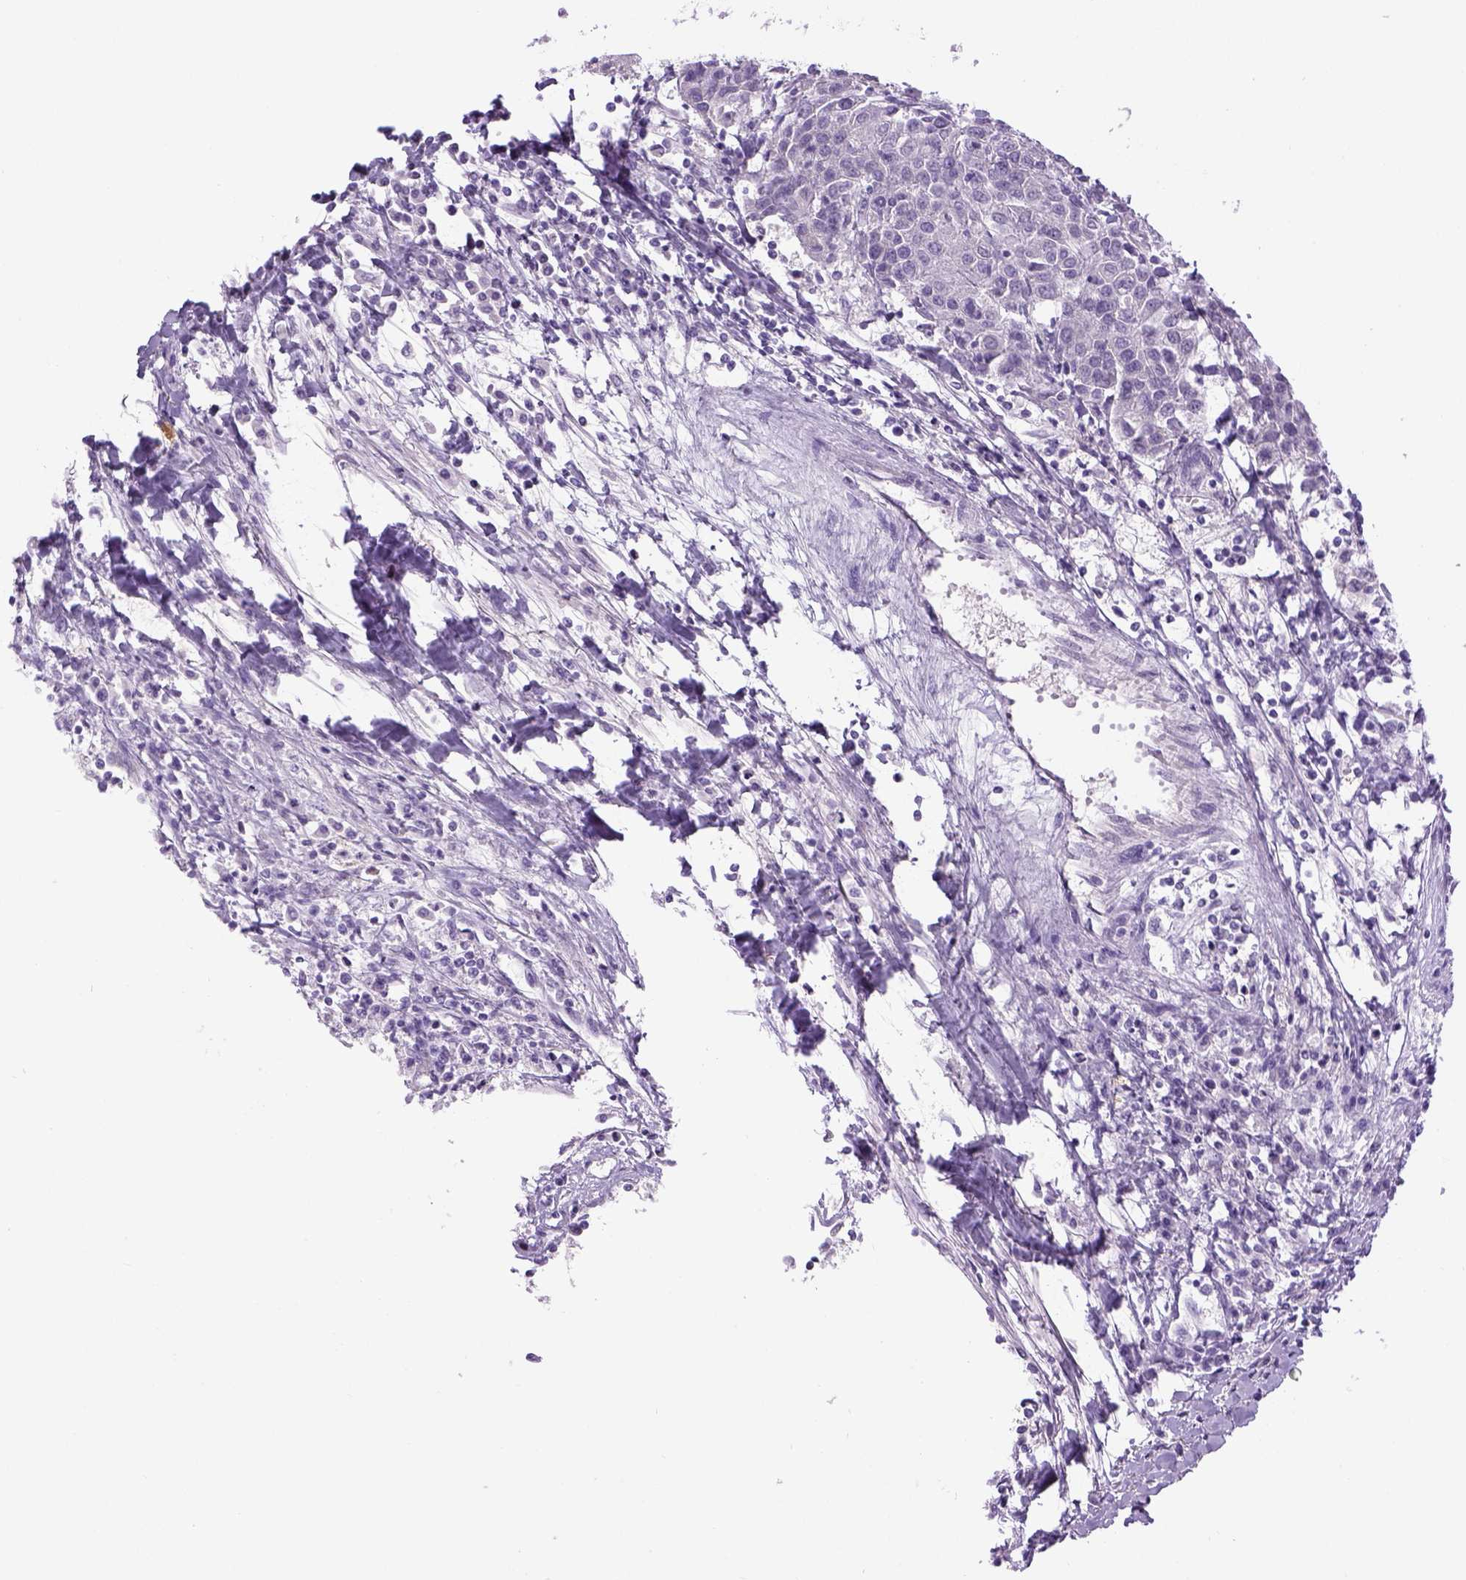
{"staining": {"intensity": "negative", "quantity": "none", "location": "none"}, "tissue": "urothelial cancer", "cell_type": "Tumor cells", "image_type": "cancer", "snomed": [{"axis": "morphology", "description": "Urothelial carcinoma, High grade"}, {"axis": "topography", "description": "Urinary bladder"}], "caption": "The image demonstrates no significant positivity in tumor cells of urothelial cancer.", "gene": "DBH", "patient": {"sex": "female", "age": 85}}